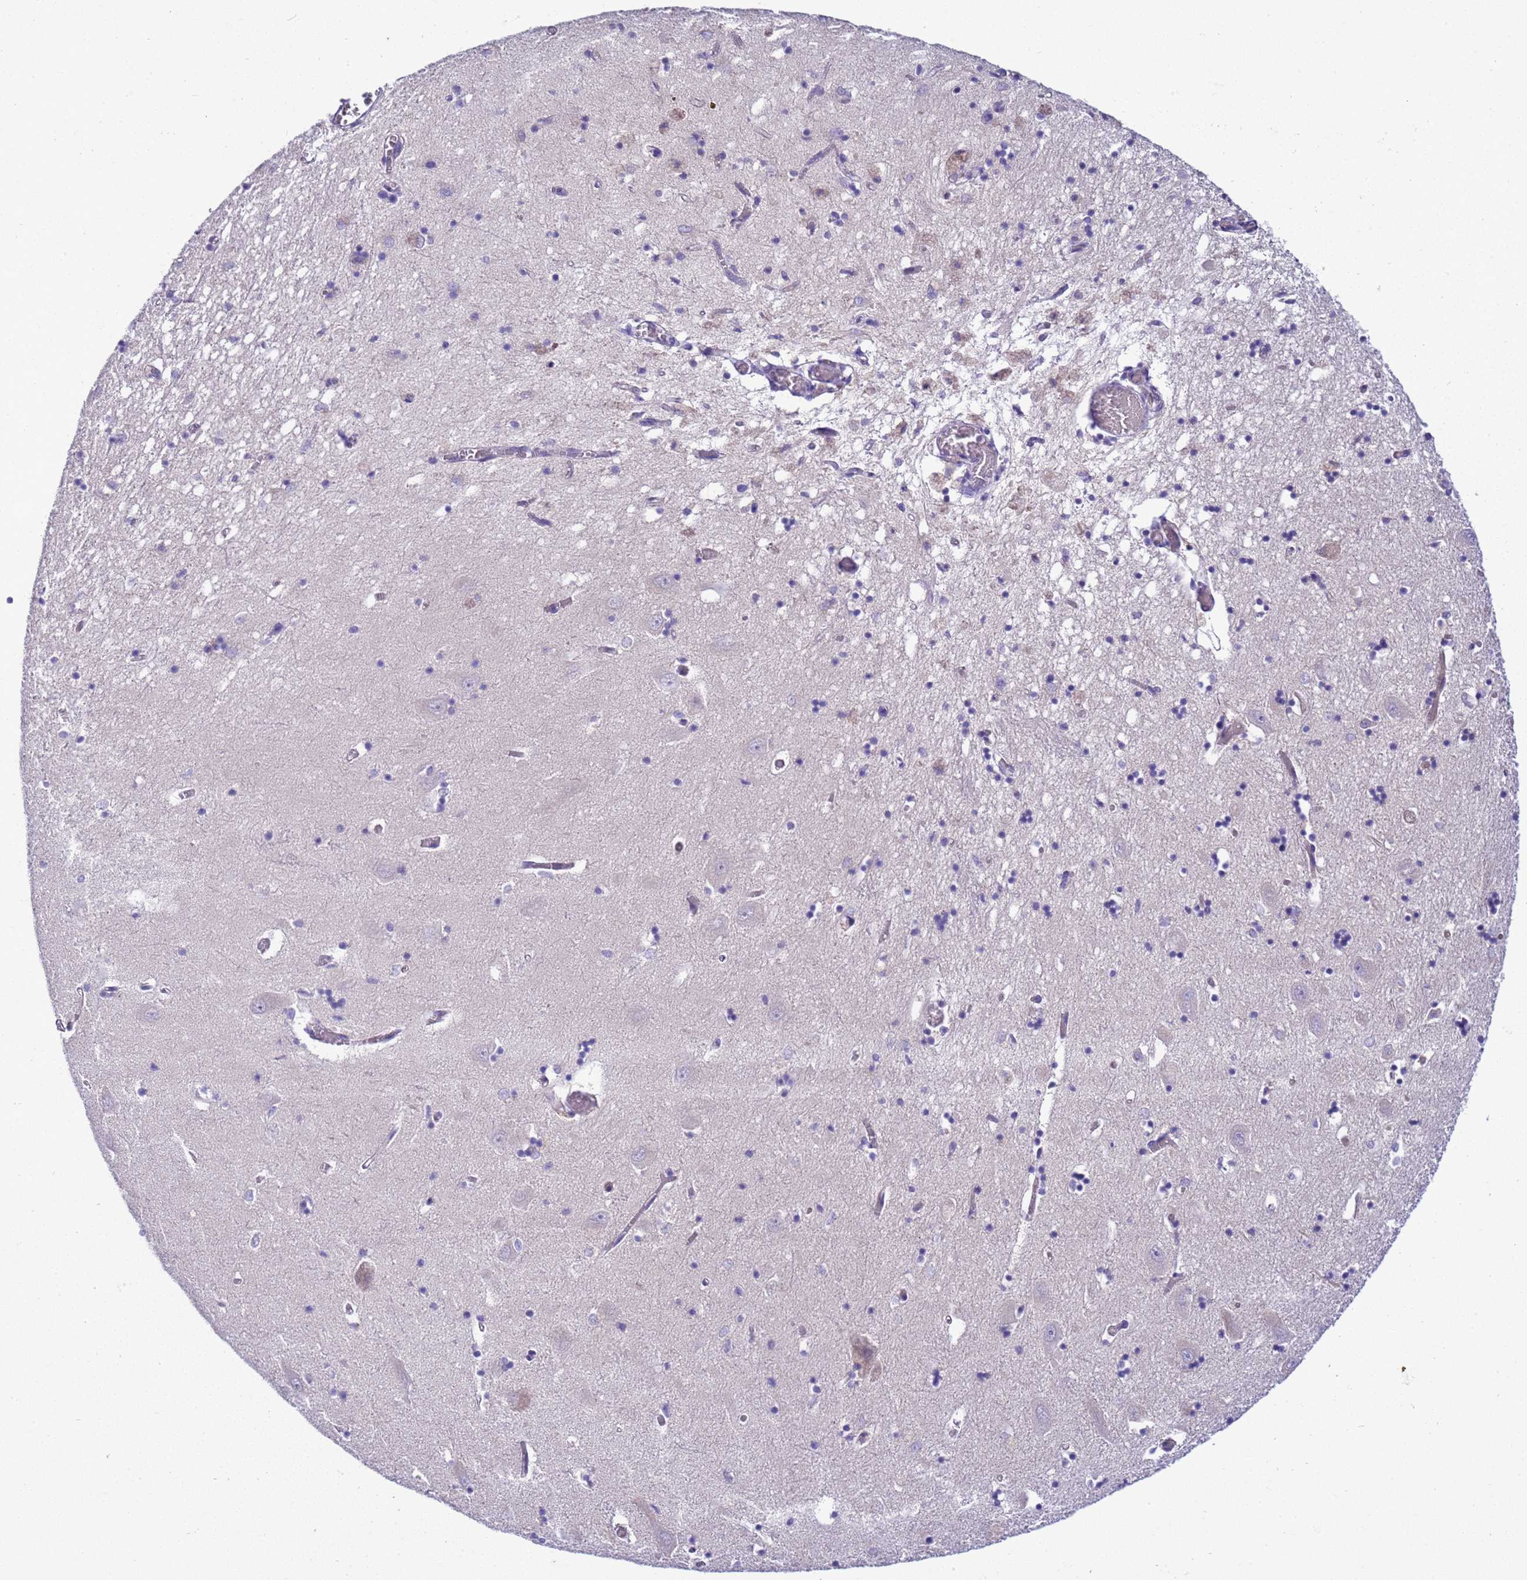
{"staining": {"intensity": "negative", "quantity": "none", "location": "none"}, "tissue": "hippocampus", "cell_type": "Glial cells", "image_type": "normal", "snomed": [{"axis": "morphology", "description": "Normal tissue, NOS"}, {"axis": "topography", "description": "Hippocampus"}], "caption": "The histopathology image shows no significant positivity in glial cells of hippocampus.", "gene": "DDI2", "patient": {"sex": "male", "age": 70}}